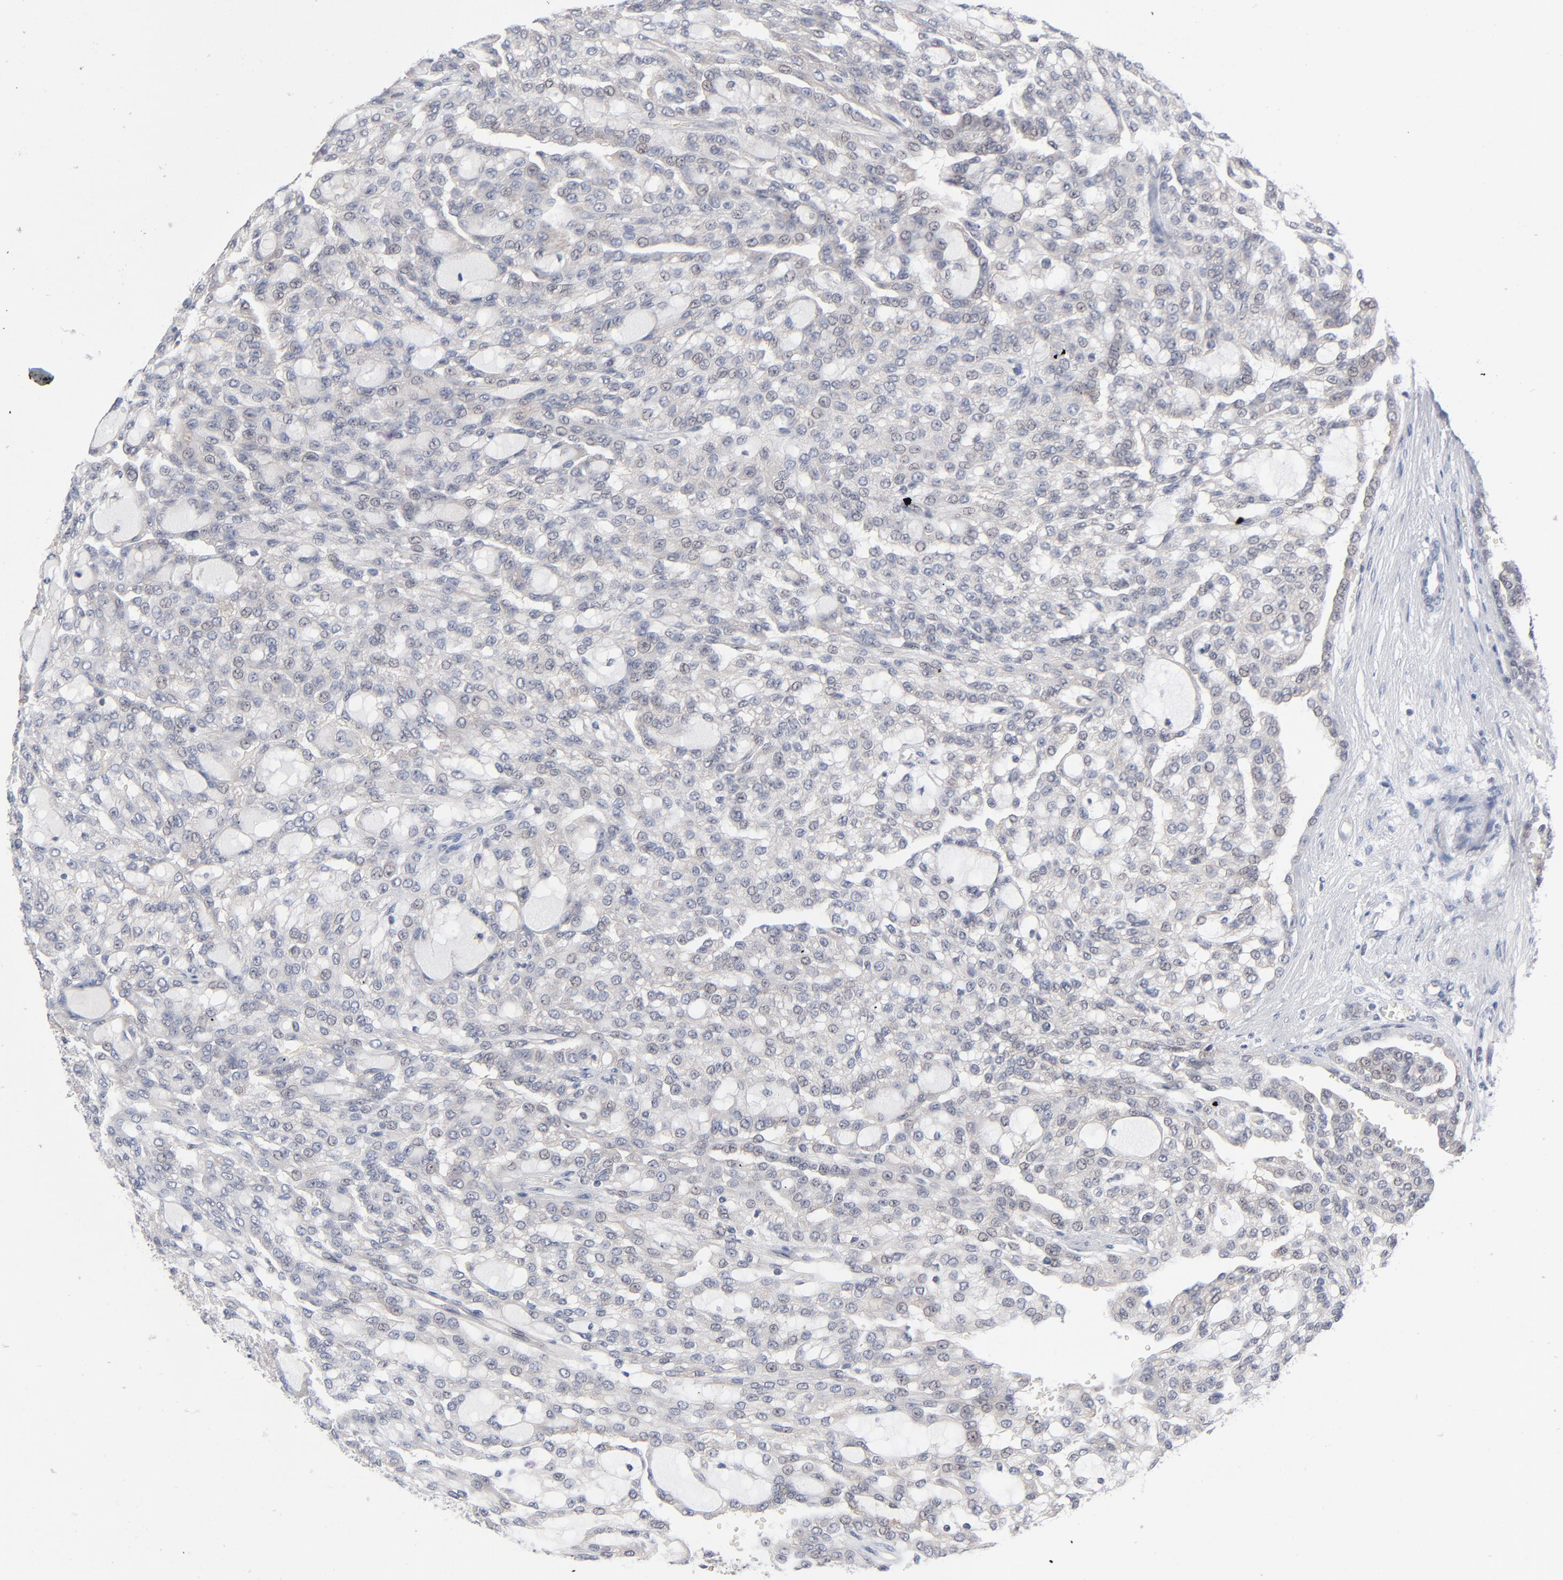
{"staining": {"intensity": "weak", "quantity": "<25%", "location": "cytoplasmic/membranous,nuclear"}, "tissue": "renal cancer", "cell_type": "Tumor cells", "image_type": "cancer", "snomed": [{"axis": "morphology", "description": "Adenocarcinoma, NOS"}, {"axis": "topography", "description": "Kidney"}], "caption": "Renal adenocarcinoma stained for a protein using IHC exhibits no staining tumor cells.", "gene": "RPS6KB1", "patient": {"sex": "male", "age": 63}}